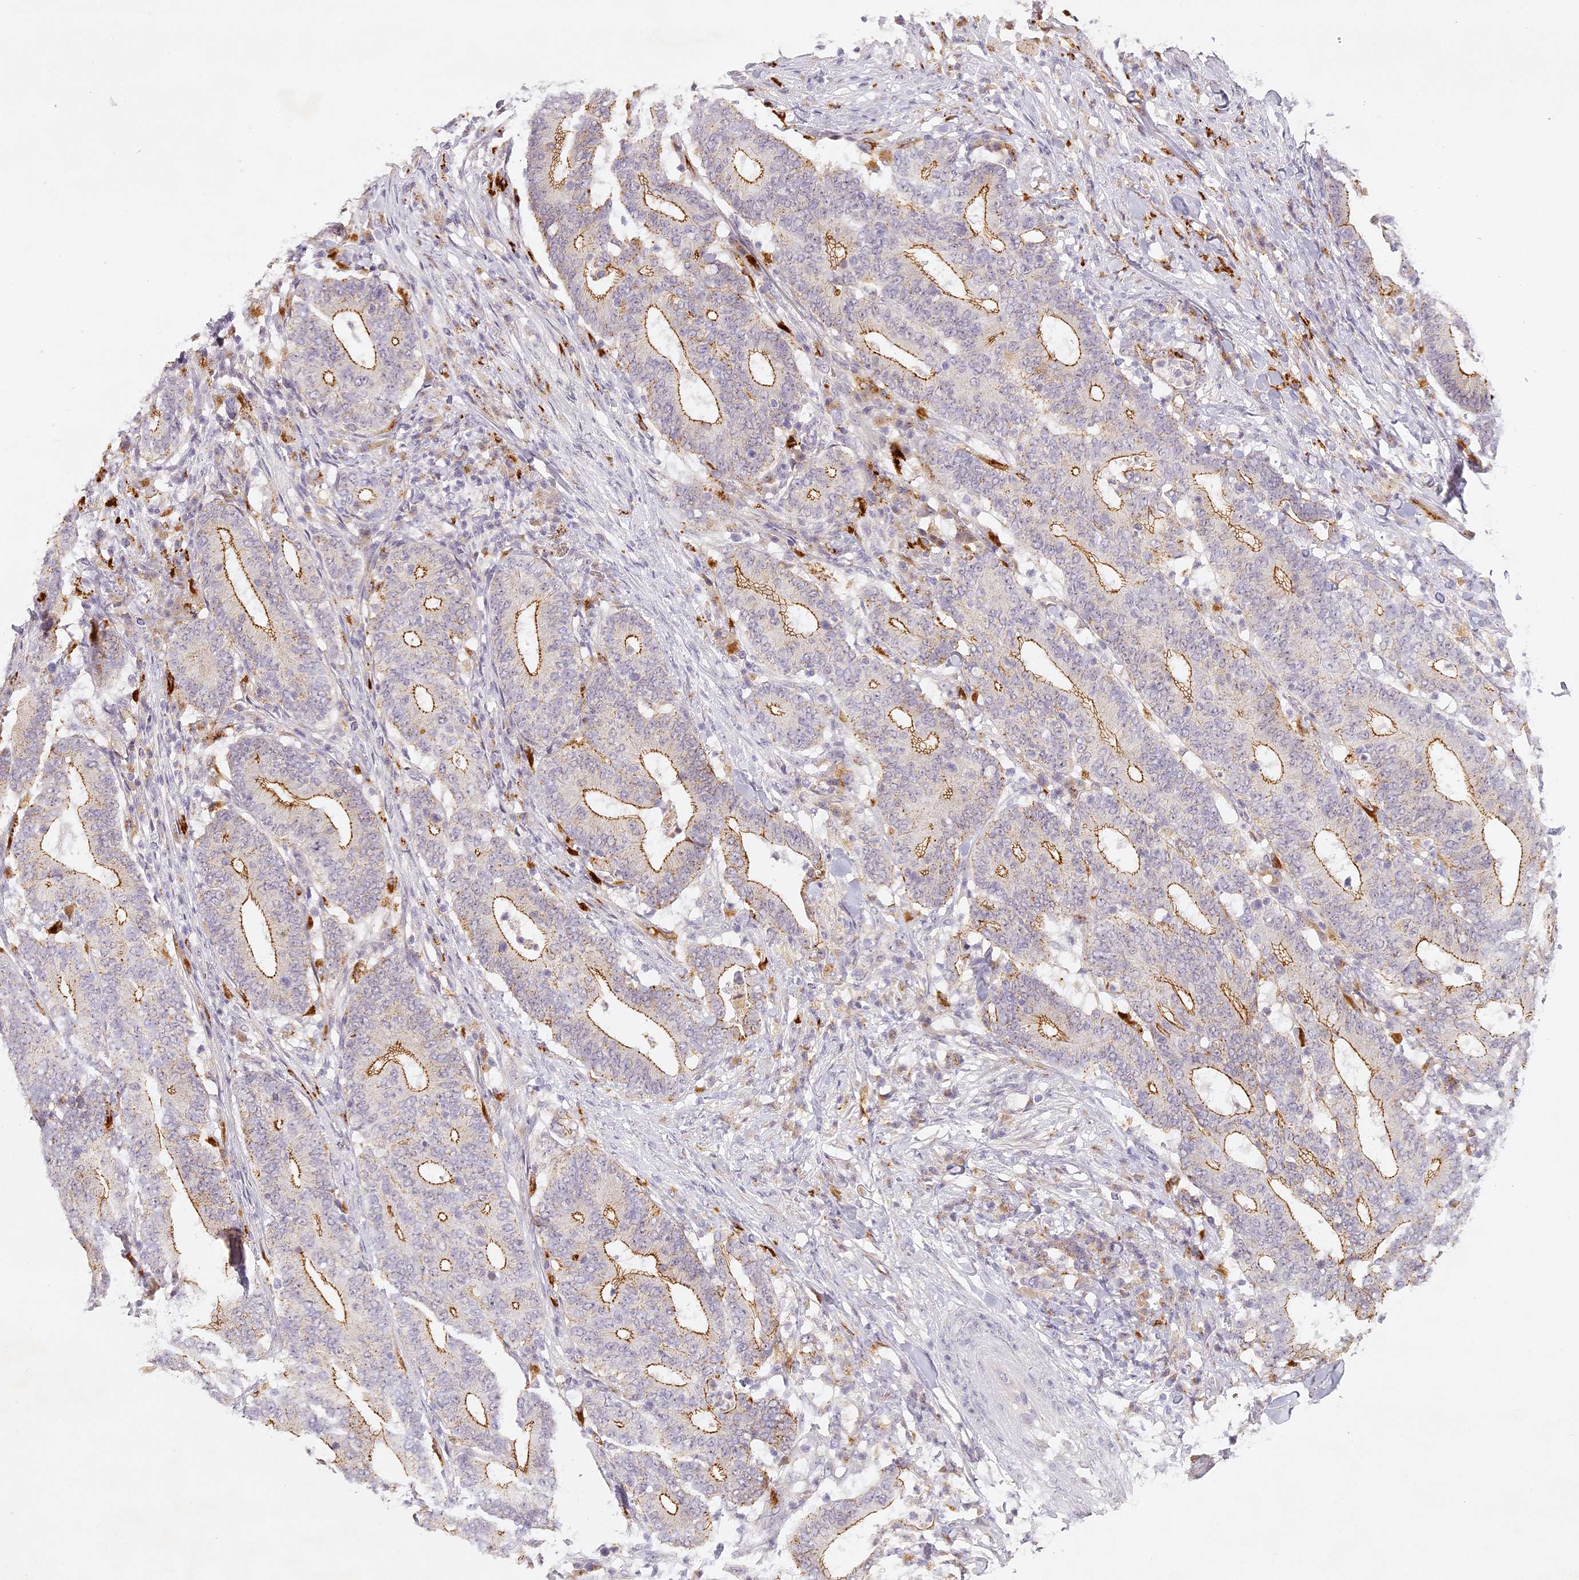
{"staining": {"intensity": "moderate", "quantity": "25%-75%", "location": "cytoplasmic/membranous"}, "tissue": "colorectal cancer", "cell_type": "Tumor cells", "image_type": "cancer", "snomed": [{"axis": "morphology", "description": "Adenocarcinoma, NOS"}, {"axis": "topography", "description": "Colon"}], "caption": "An IHC micrograph of tumor tissue is shown. Protein staining in brown shows moderate cytoplasmic/membranous positivity in adenocarcinoma (colorectal) within tumor cells. (brown staining indicates protein expression, while blue staining denotes nuclei).", "gene": "ELL3", "patient": {"sex": "female", "age": 66}}